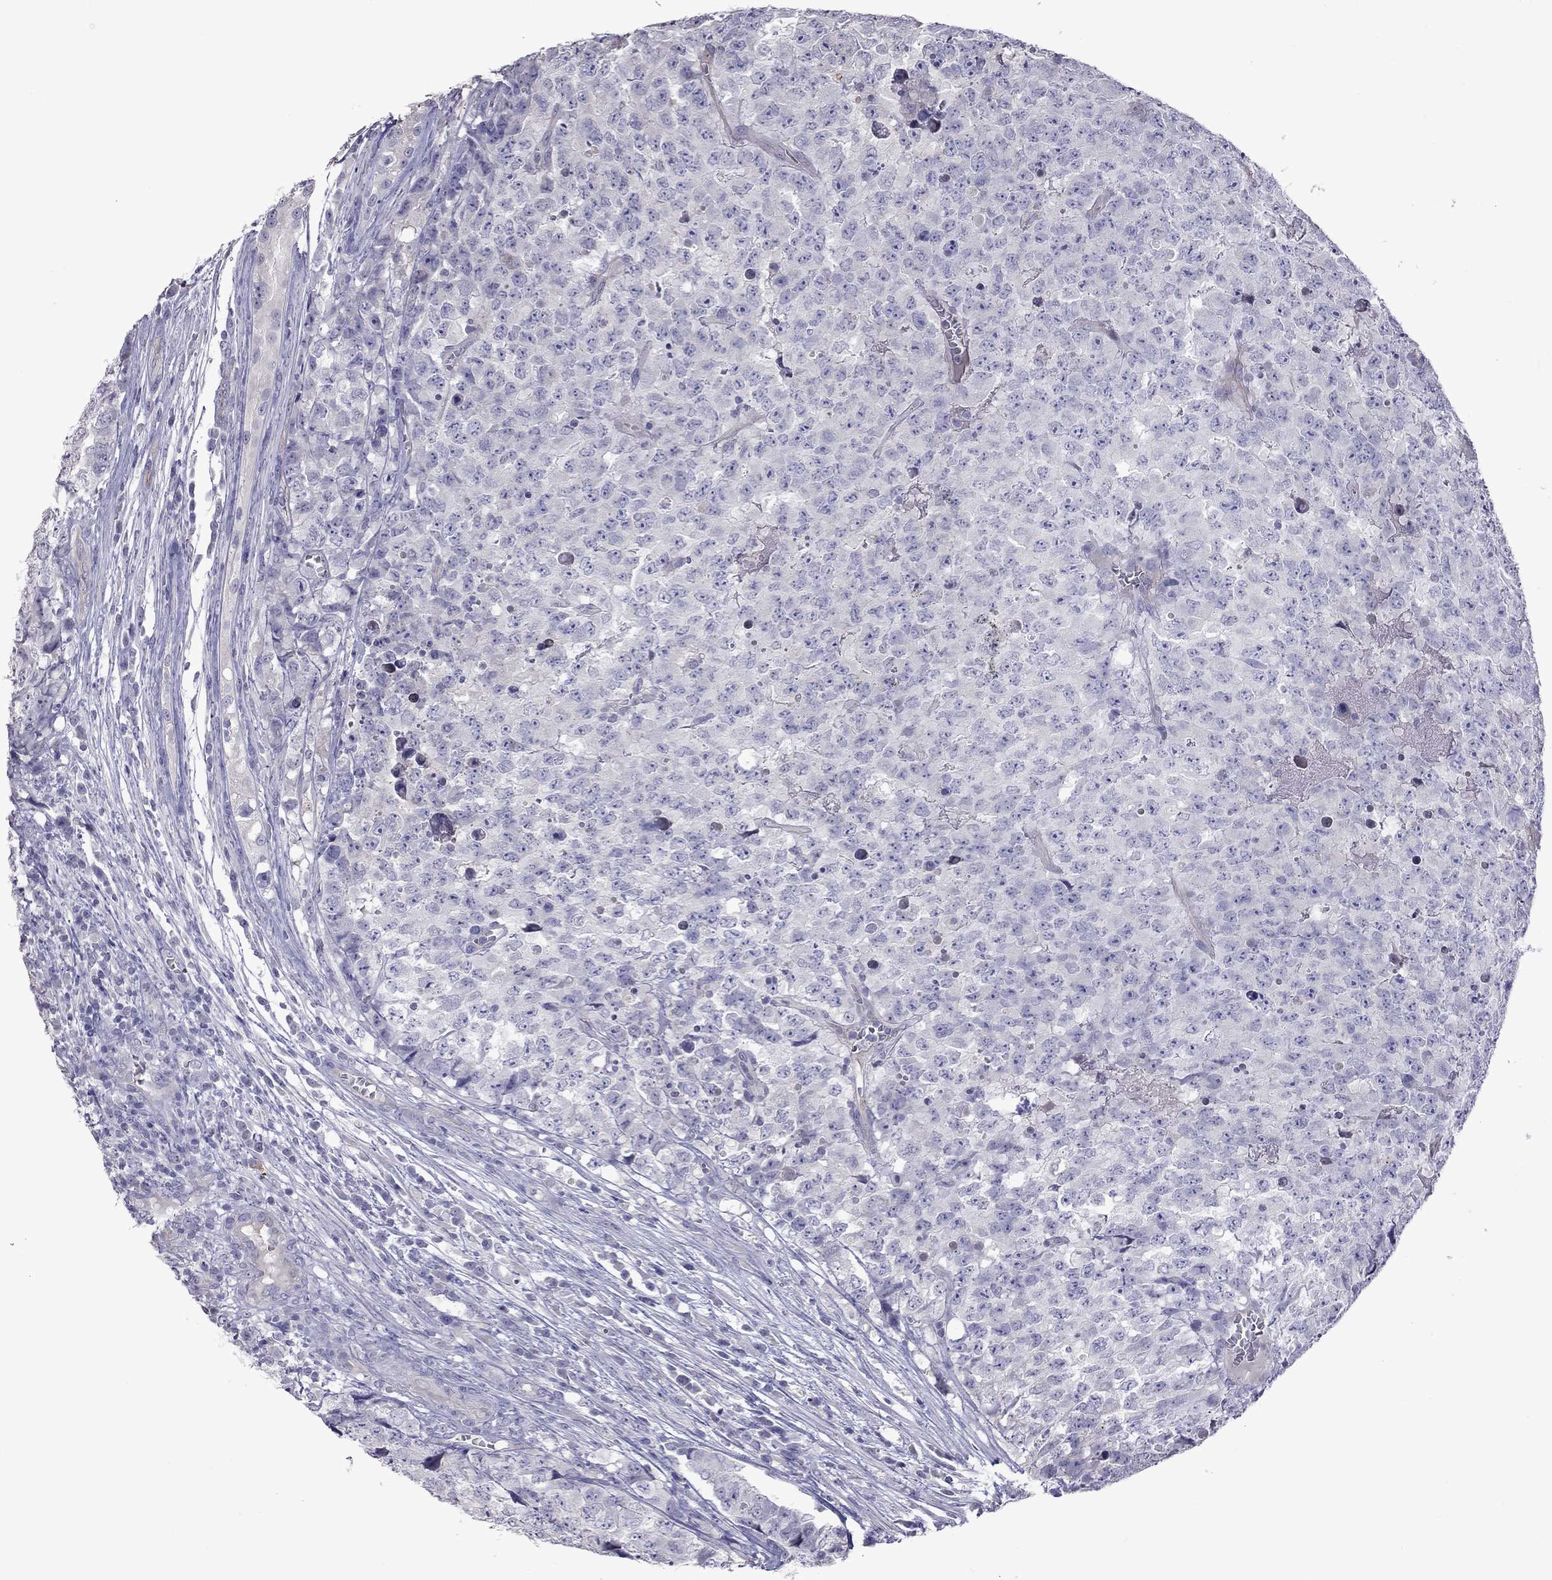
{"staining": {"intensity": "negative", "quantity": "none", "location": "none"}, "tissue": "testis cancer", "cell_type": "Tumor cells", "image_type": "cancer", "snomed": [{"axis": "morphology", "description": "Carcinoma, Embryonal, NOS"}, {"axis": "topography", "description": "Testis"}], "caption": "IHC histopathology image of testis embryonal carcinoma stained for a protein (brown), which exhibits no positivity in tumor cells.", "gene": "FEZ1", "patient": {"sex": "male", "age": 23}}